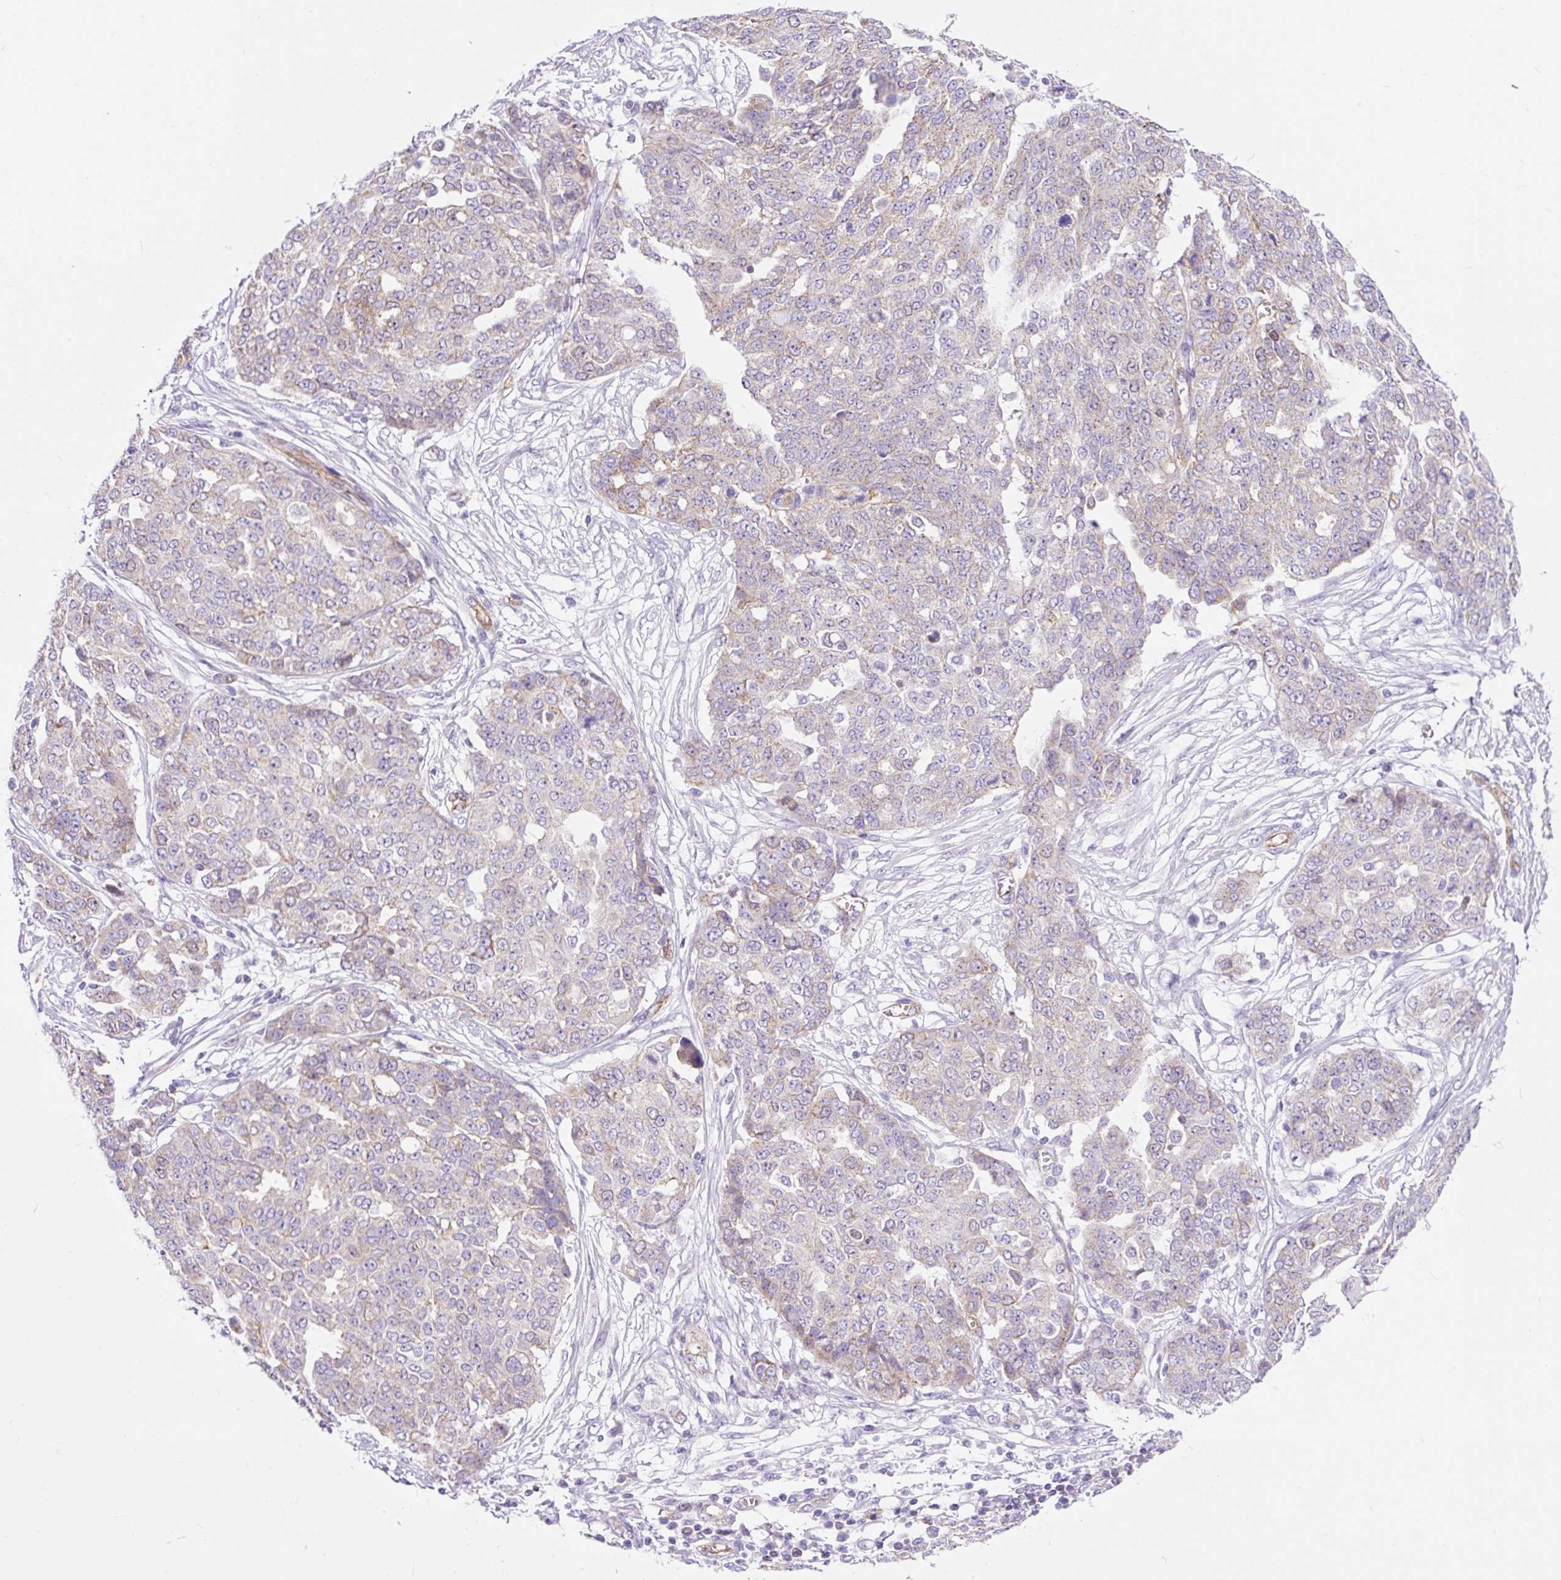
{"staining": {"intensity": "negative", "quantity": "none", "location": "none"}, "tissue": "ovarian cancer", "cell_type": "Tumor cells", "image_type": "cancer", "snomed": [{"axis": "morphology", "description": "Cystadenocarcinoma, serous, NOS"}, {"axis": "topography", "description": "Soft tissue"}, {"axis": "topography", "description": "Ovary"}], "caption": "The micrograph exhibits no significant expression in tumor cells of ovarian cancer (serous cystadenocarcinoma). (DAB (3,3'-diaminobenzidine) immunohistochemistry (IHC) with hematoxylin counter stain).", "gene": "HIP1R", "patient": {"sex": "female", "age": 57}}